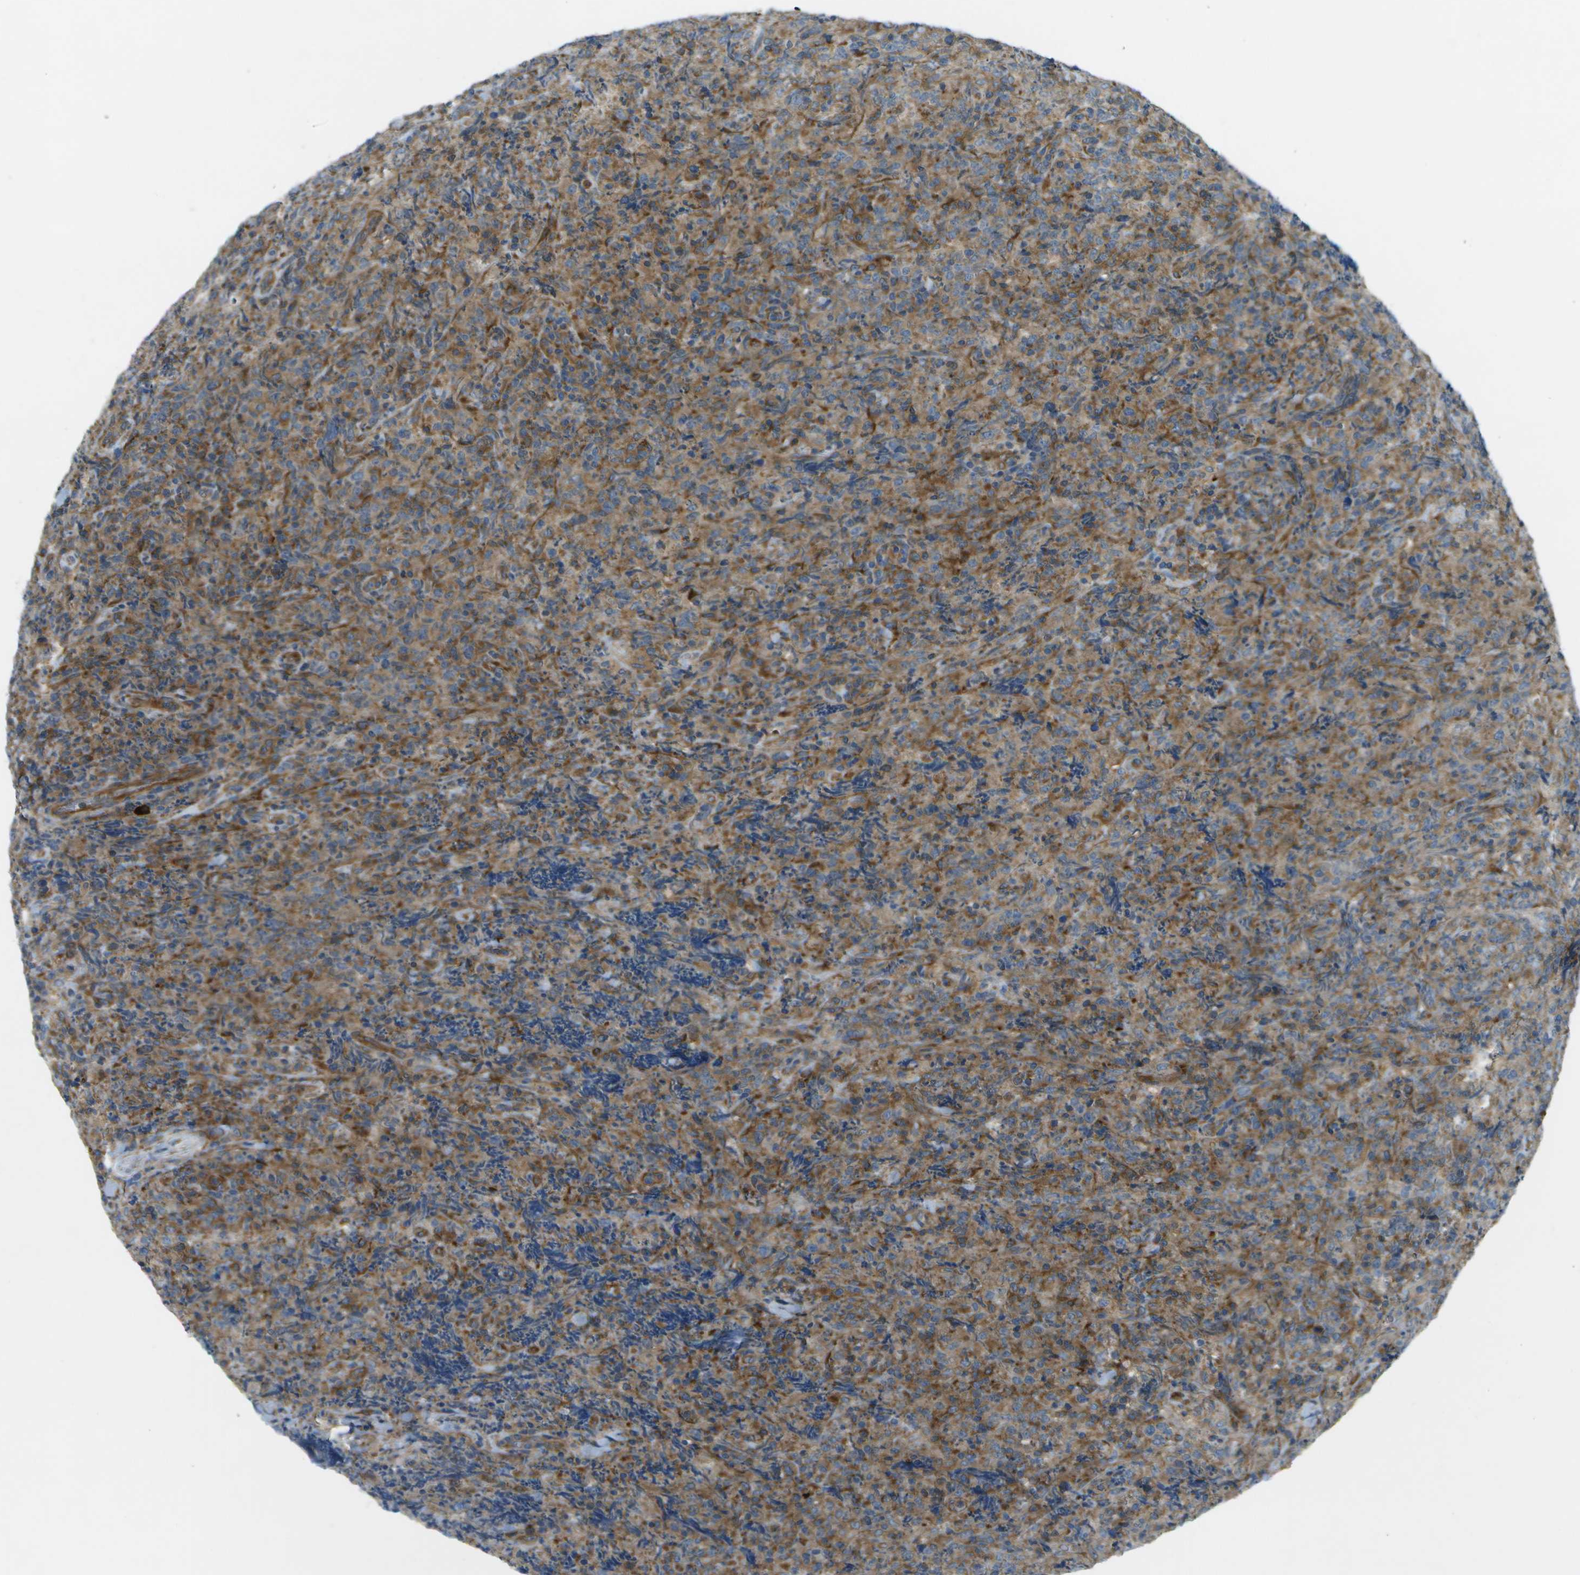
{"staining": {"intensity": "moderate", "quantity": "25%-75%", "location": "cytoplasmic/membranous"}, "tissue": "lymphoma", "cell_type": "Tumor cells", "image_type": "cancer", "snomed": [{"axis": "morphology", "description": "Malignant lymphoma, non-Hodgkin's type, High grade"}, {"axis": "topography", "description": "Tonsil"}], "caption": "This histopathology image displays high-grade malignant lymphoma, non-Hodgkin's type stained with IHC to label a protein in brown. The cytoplasmic/membranous of tumor cells show moderate positivity for the protein. Nuclei are counter-stained blue.", "gene": "WNK2", "patient": {"sex": "female", "age": 36}}